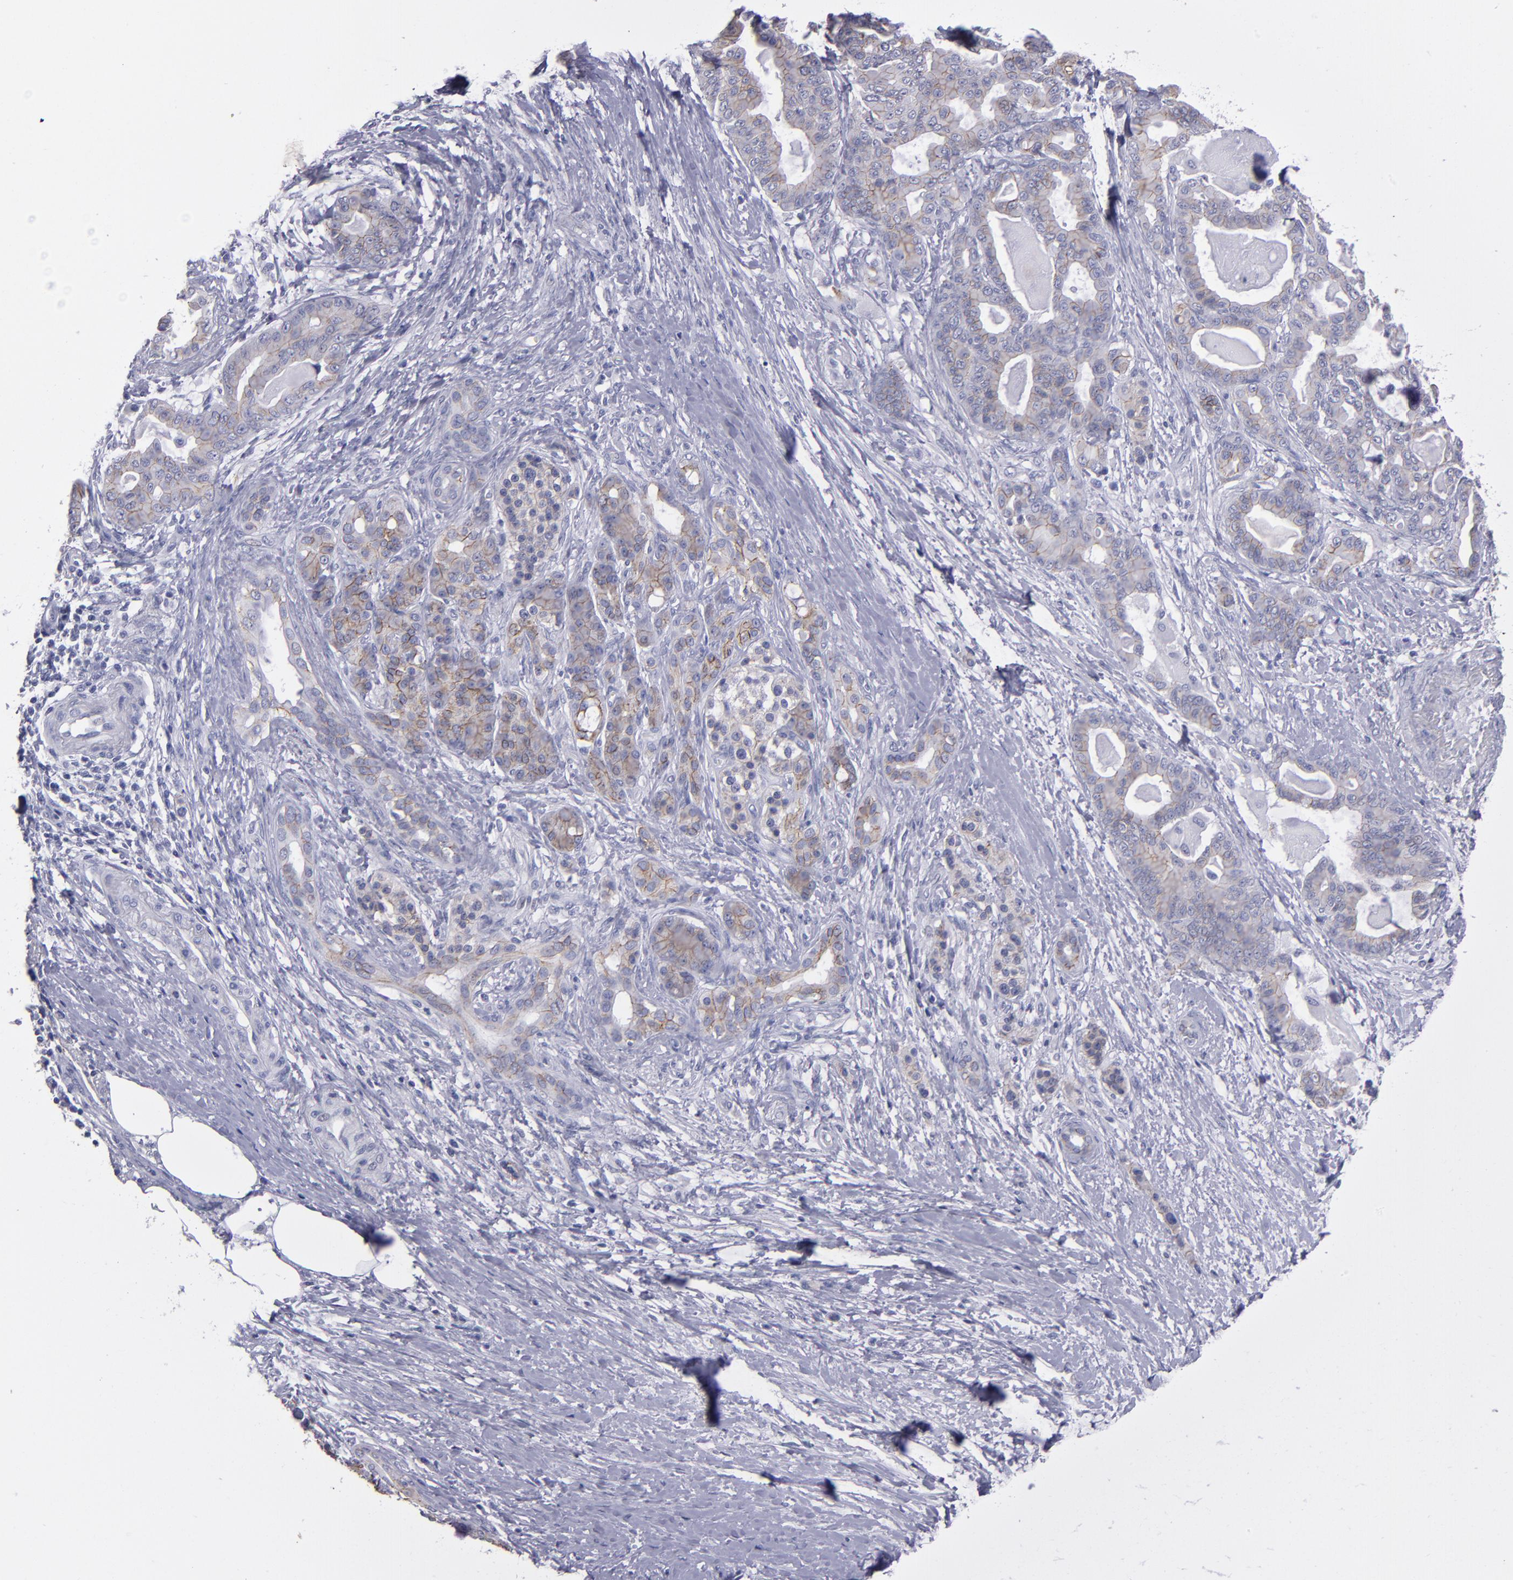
{"staining": {"intensity": "weak", "quantity": ">75%", "location": "cytoplasmic/membranous"}, "tissue": "pancreatic cancer", "cell_type": "Tumor cells", "image_type": "cancer", "snomed": [{"axis": "morphology", "description": "Adenocarcinoma, NOS"}, {"axis": "topography", "description": "Pancreas"}], "caption": "IHC staining of pancreatic cancer (adenocarcinoma), which reveals low levels of weak cytoplasmic/membranous staining in about >75% of tumor cells indicating weak cytoplasmic/membranous protein staining. The staining was performed using DAB (brown) for protein detection and nuclei were counterstained in hematoxylin (blue).", "gene": "CDH3", "patient": {"sex": "male", "age": 63}}